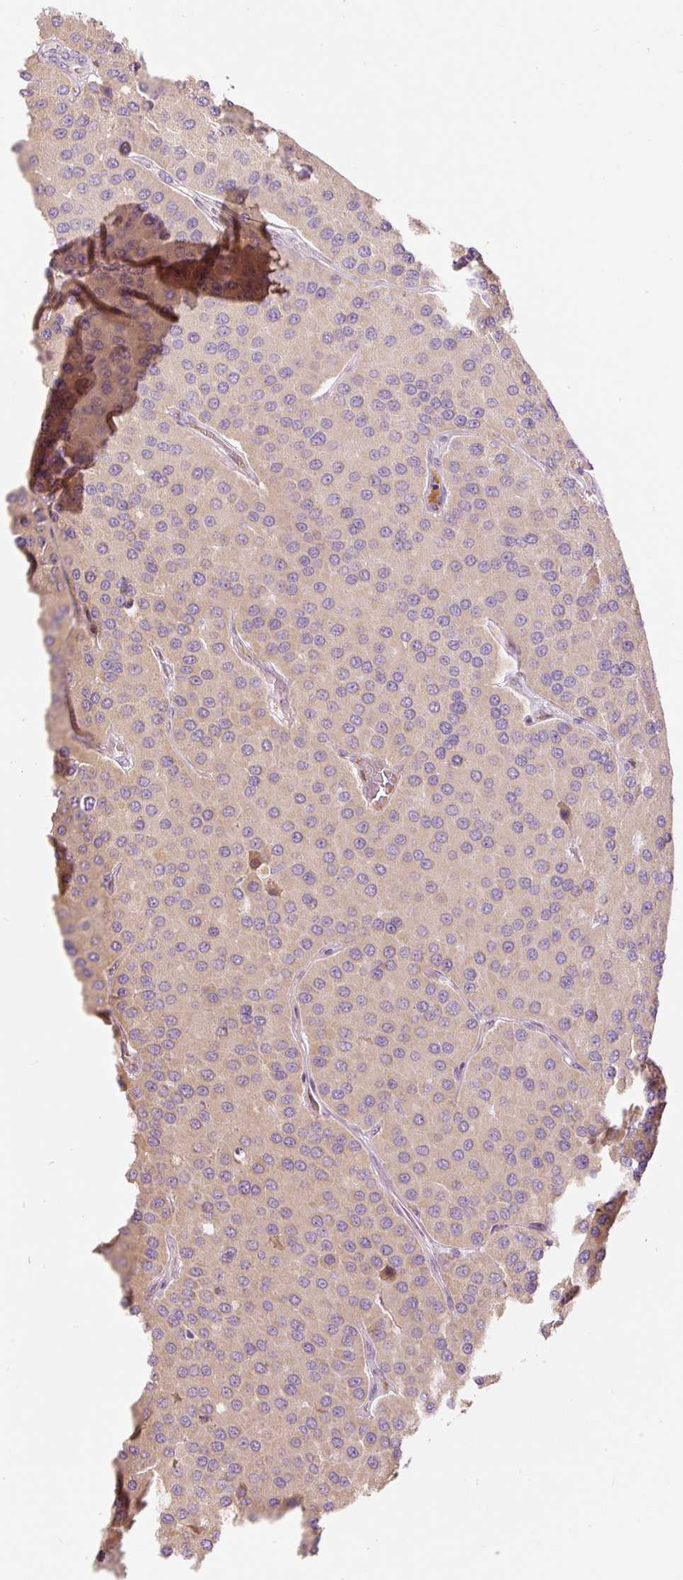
{"staining": {"intensity": "negative", "quantity": "none", "location": "none"}, "tissue": "parathyroid gland", "cell_type": "Glandular cells", "image_type": "normal", "snomed": [{"axis": "morphology", "description": "Normal tissue, NOS"}, {"axis": "morphology", "description": "Adenoma, NOS"}, {"axis": "topography", "description": "Parathyroid gland"}], "caption": "The photomicrograph shows no staining of glandular cells in unremarkable parathyroid gland. (DAB IHC, high magnification).", "gene": "RNF39", "patient": {"sex": "female", "age": 86}}